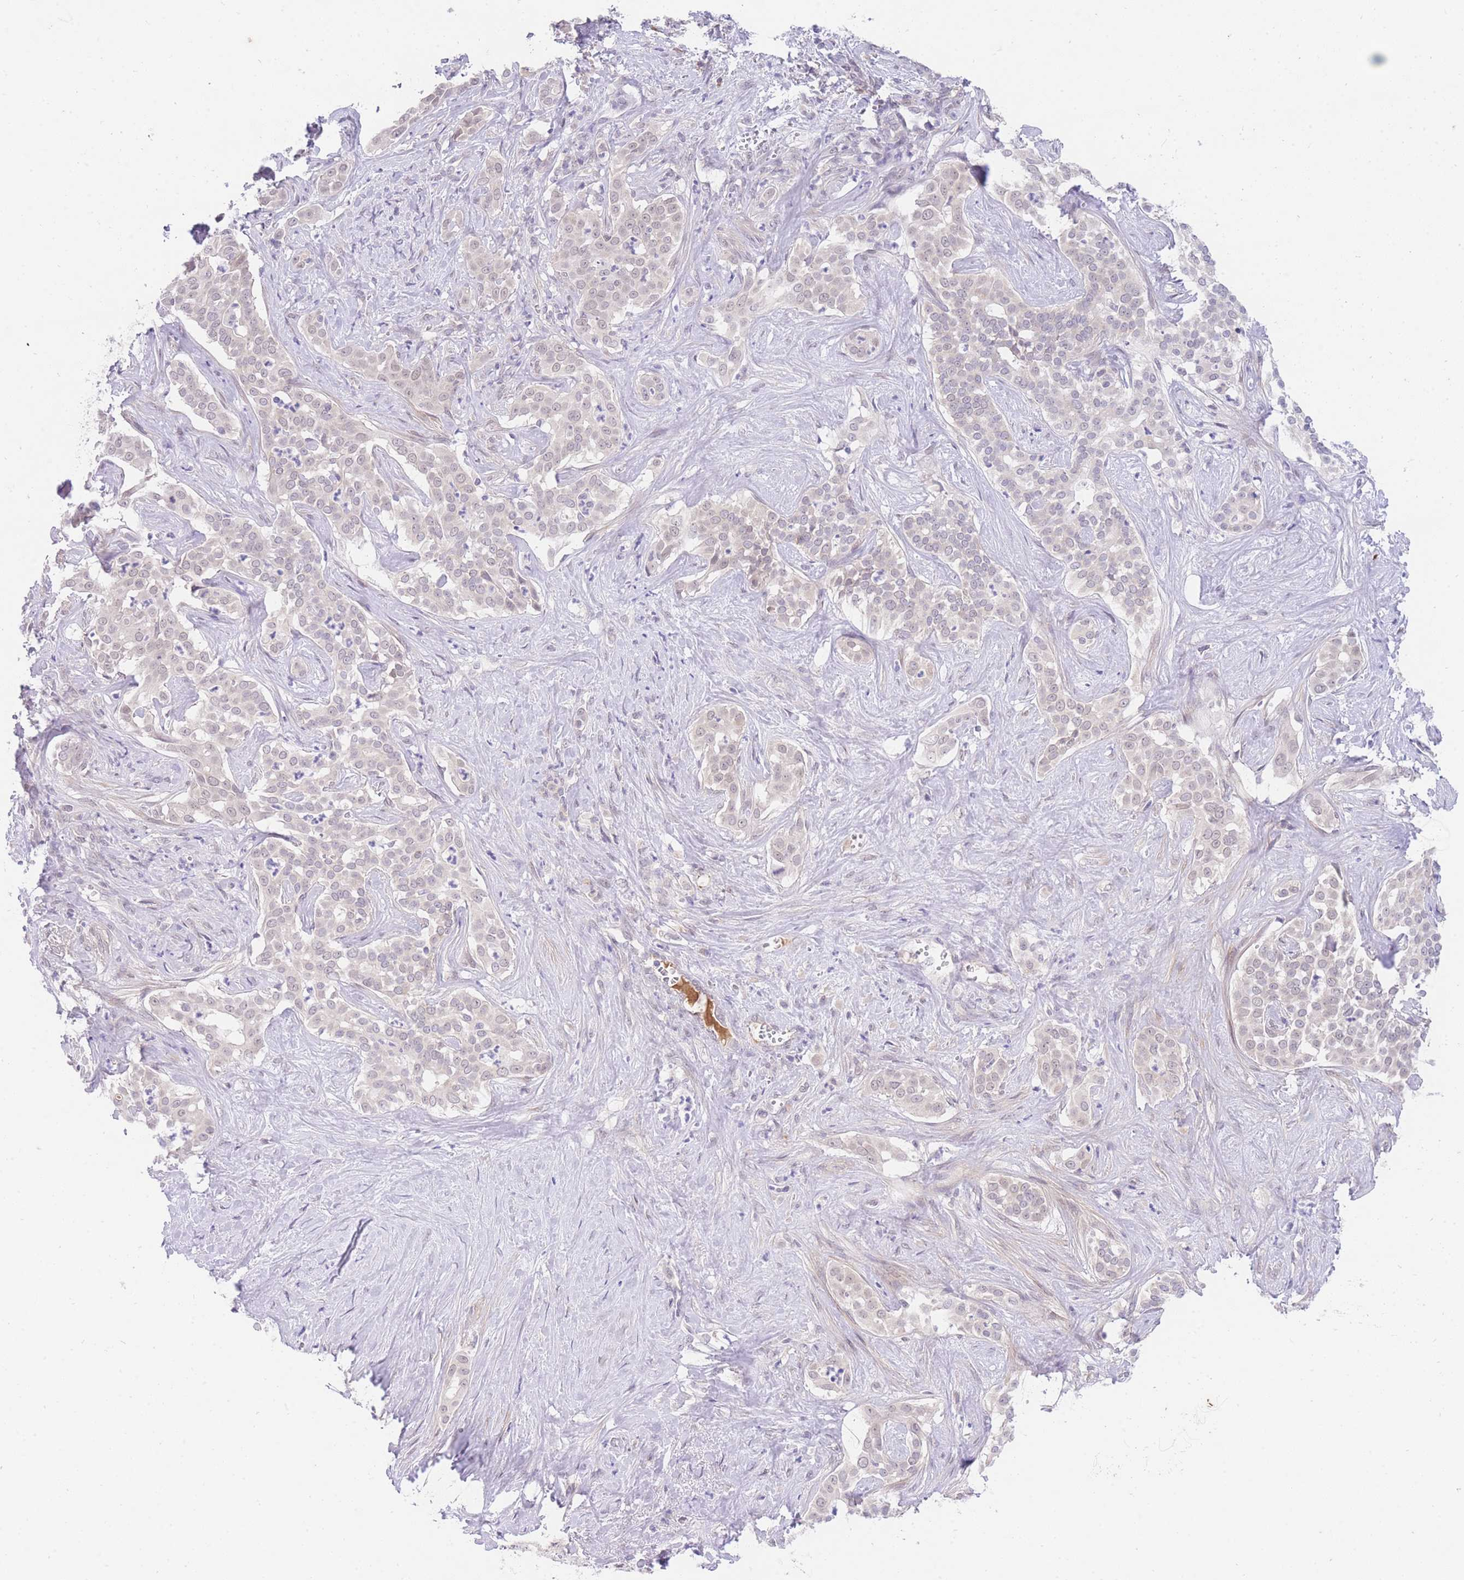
{"staining": {"intensity": "negative", "quantity": "none", "location": "none"}, "tissue": "liver cancer", "cell_type": "Tumor cells", "image_type": "cancer", "snomed": [{"axis": "morphology", "description": "Cholangiocarcinoma"}, {"axis": "topography", "description": "Liver"}], "caption": "Tumor cells are negative for protein expression in human liver cancer (cholangiocarcinoma).", "gene": "SLC25A33", "patient": {"sex": "male", "age": 67}}